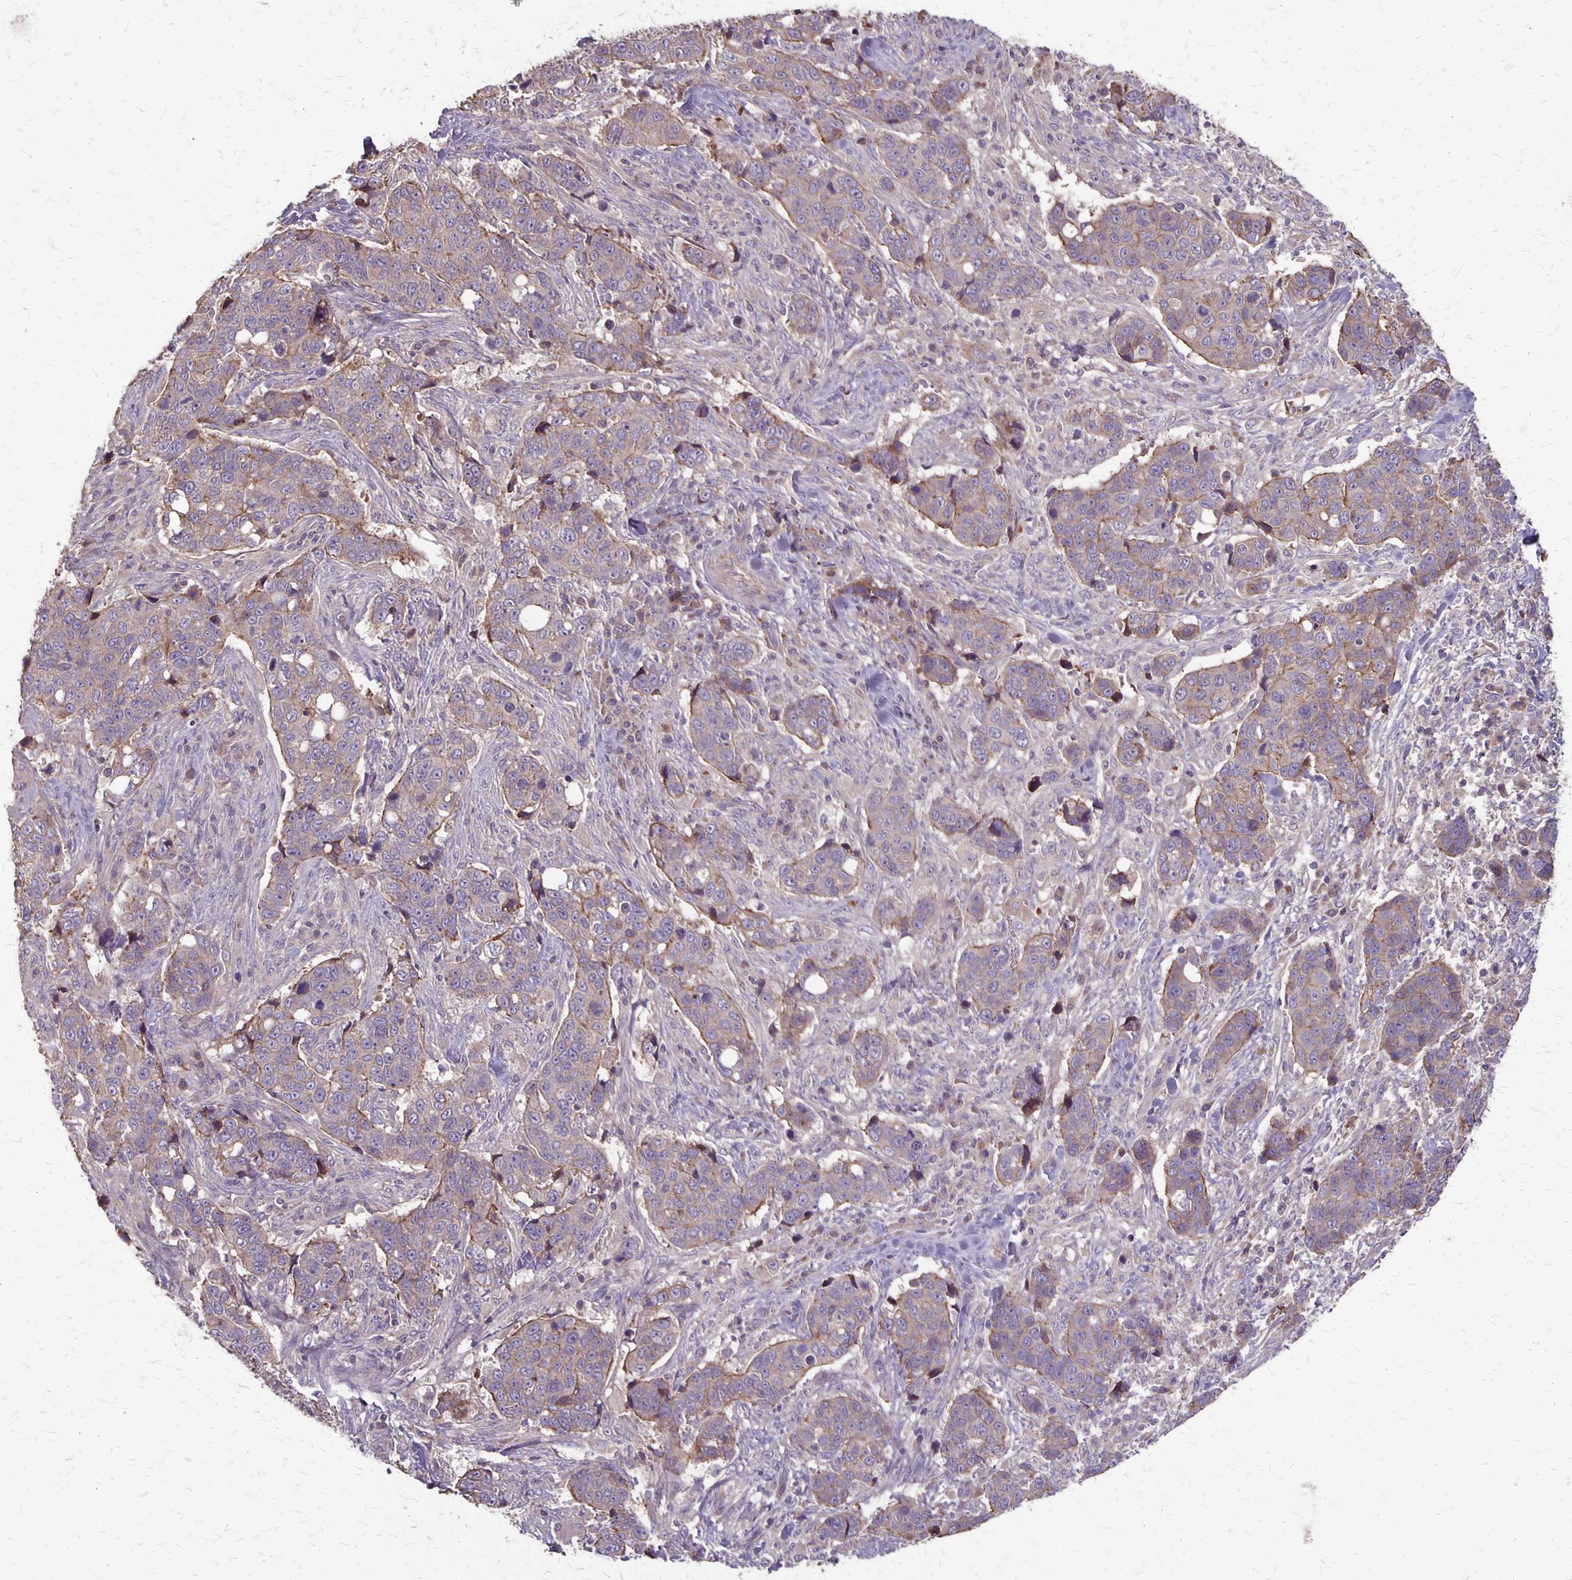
{"staining": {"intensity": "weak", "quantity": "<25%", "location": "cytoplasmic/membranous"}, "tissue": "lung cancer", "cell_type": "Tumor cells", "image_type": "cancer", "snomed": [{"axis": "morphology", "description": "Squamous cell carcinoma, NOS"}, {"axis": "topography", "description": "Lymph node"}, {"axis": "topography", "description": "Lung"}], "caption": "Tumor cells show no significant positivity in squamous cell carcinoma (lung). Nuclei are stained in blue.", "gene": "PROM2", "patient": {"sex": "male", "age": 61}}